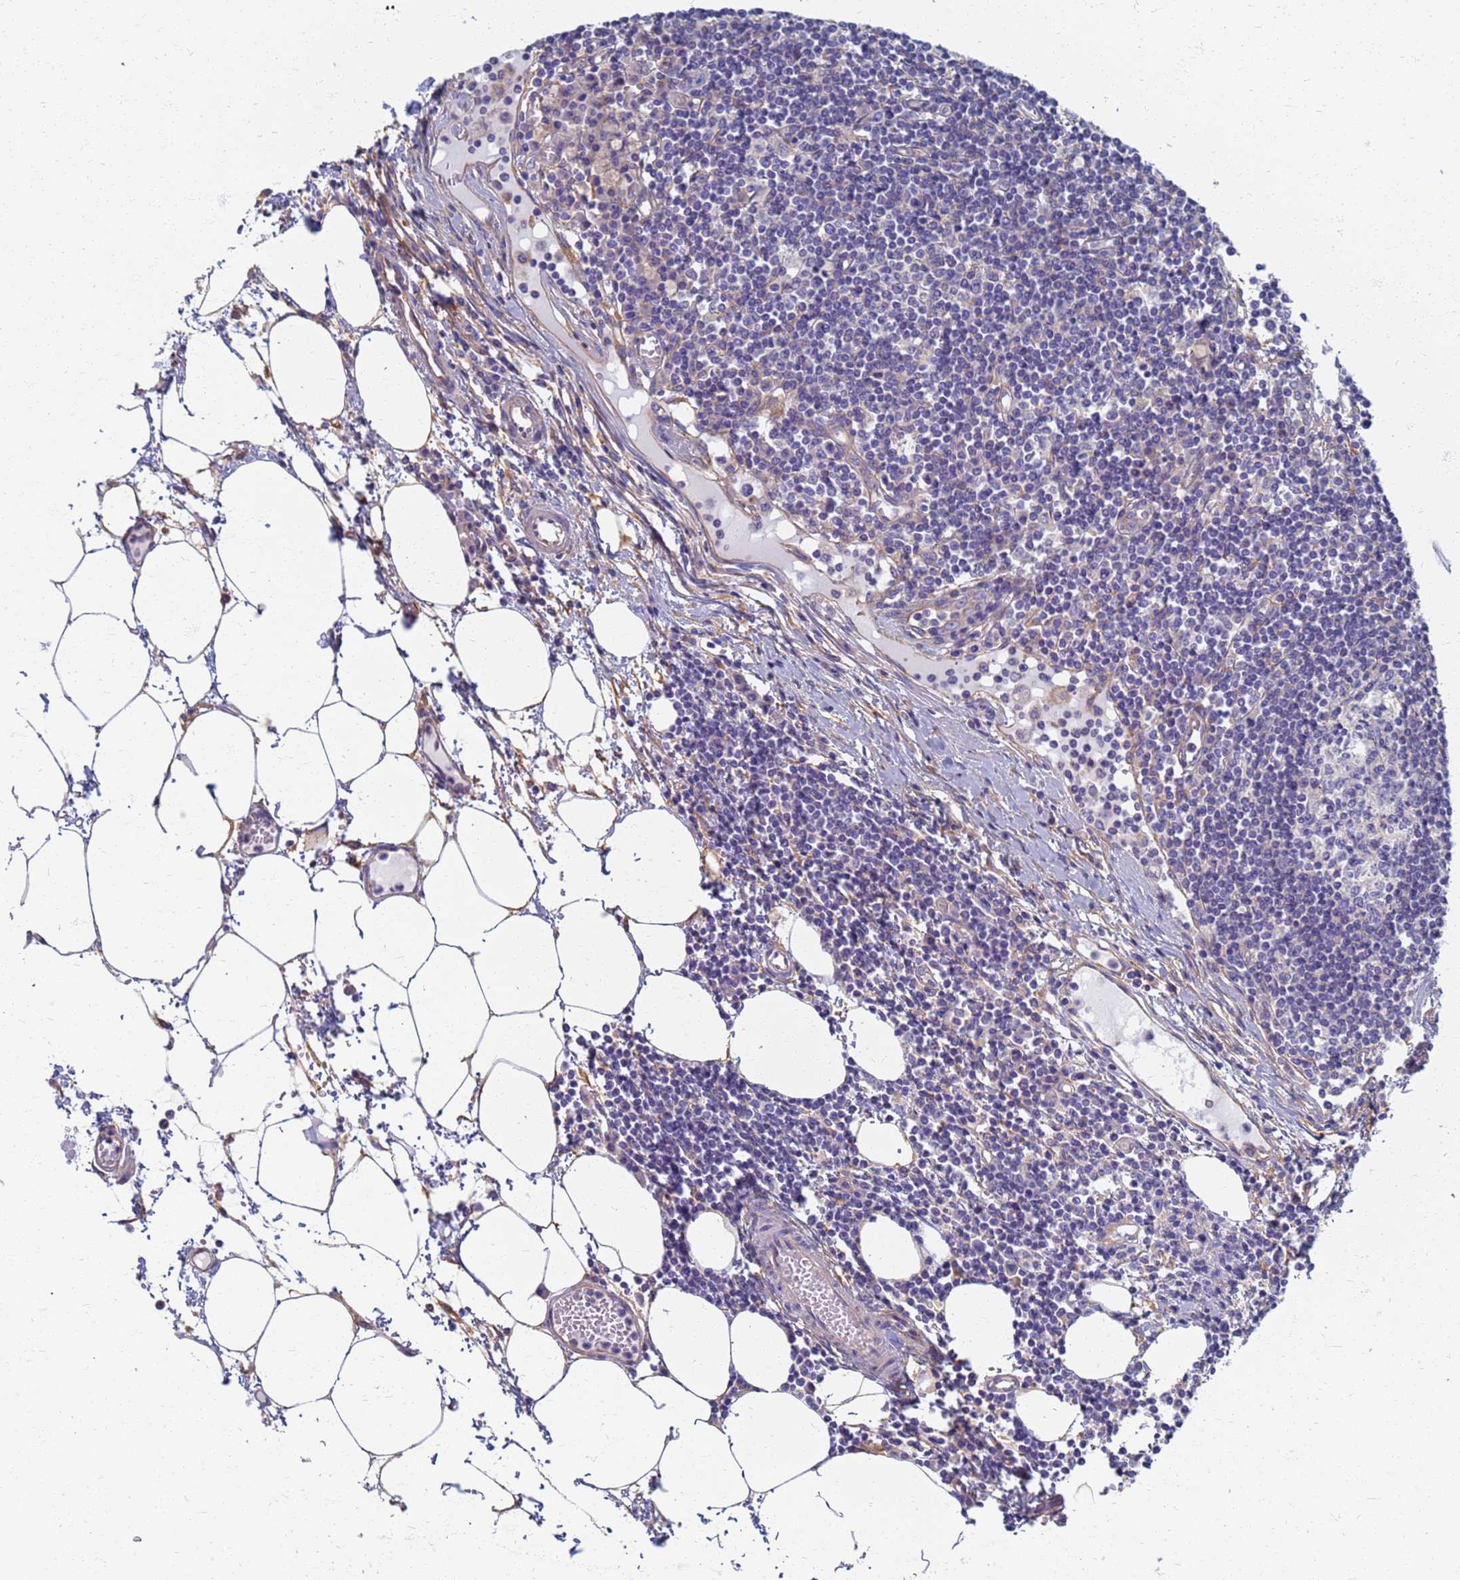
{"staining": {"intensity": "negative", "quantity": "none", "location": "none"}, "tissue": "lymph node", "cell_type": "Germinal center cells", "image_type": "normal", "snomed": [{"axis": "morphology", "description": "Adenocarcinoma, NOS"}, {"axis": "topography", "description": "Lymph node"}], "caption": "A micrograph of human lymph node is negative for staining in germinal center cells. (Stains: DAB immunohistochemistry with hematoxylin counter stain, Microscopy: brightfield microscopy at high magnification).", "gene": "EEA1", "patient": {"sex": "female", "age": 62}}